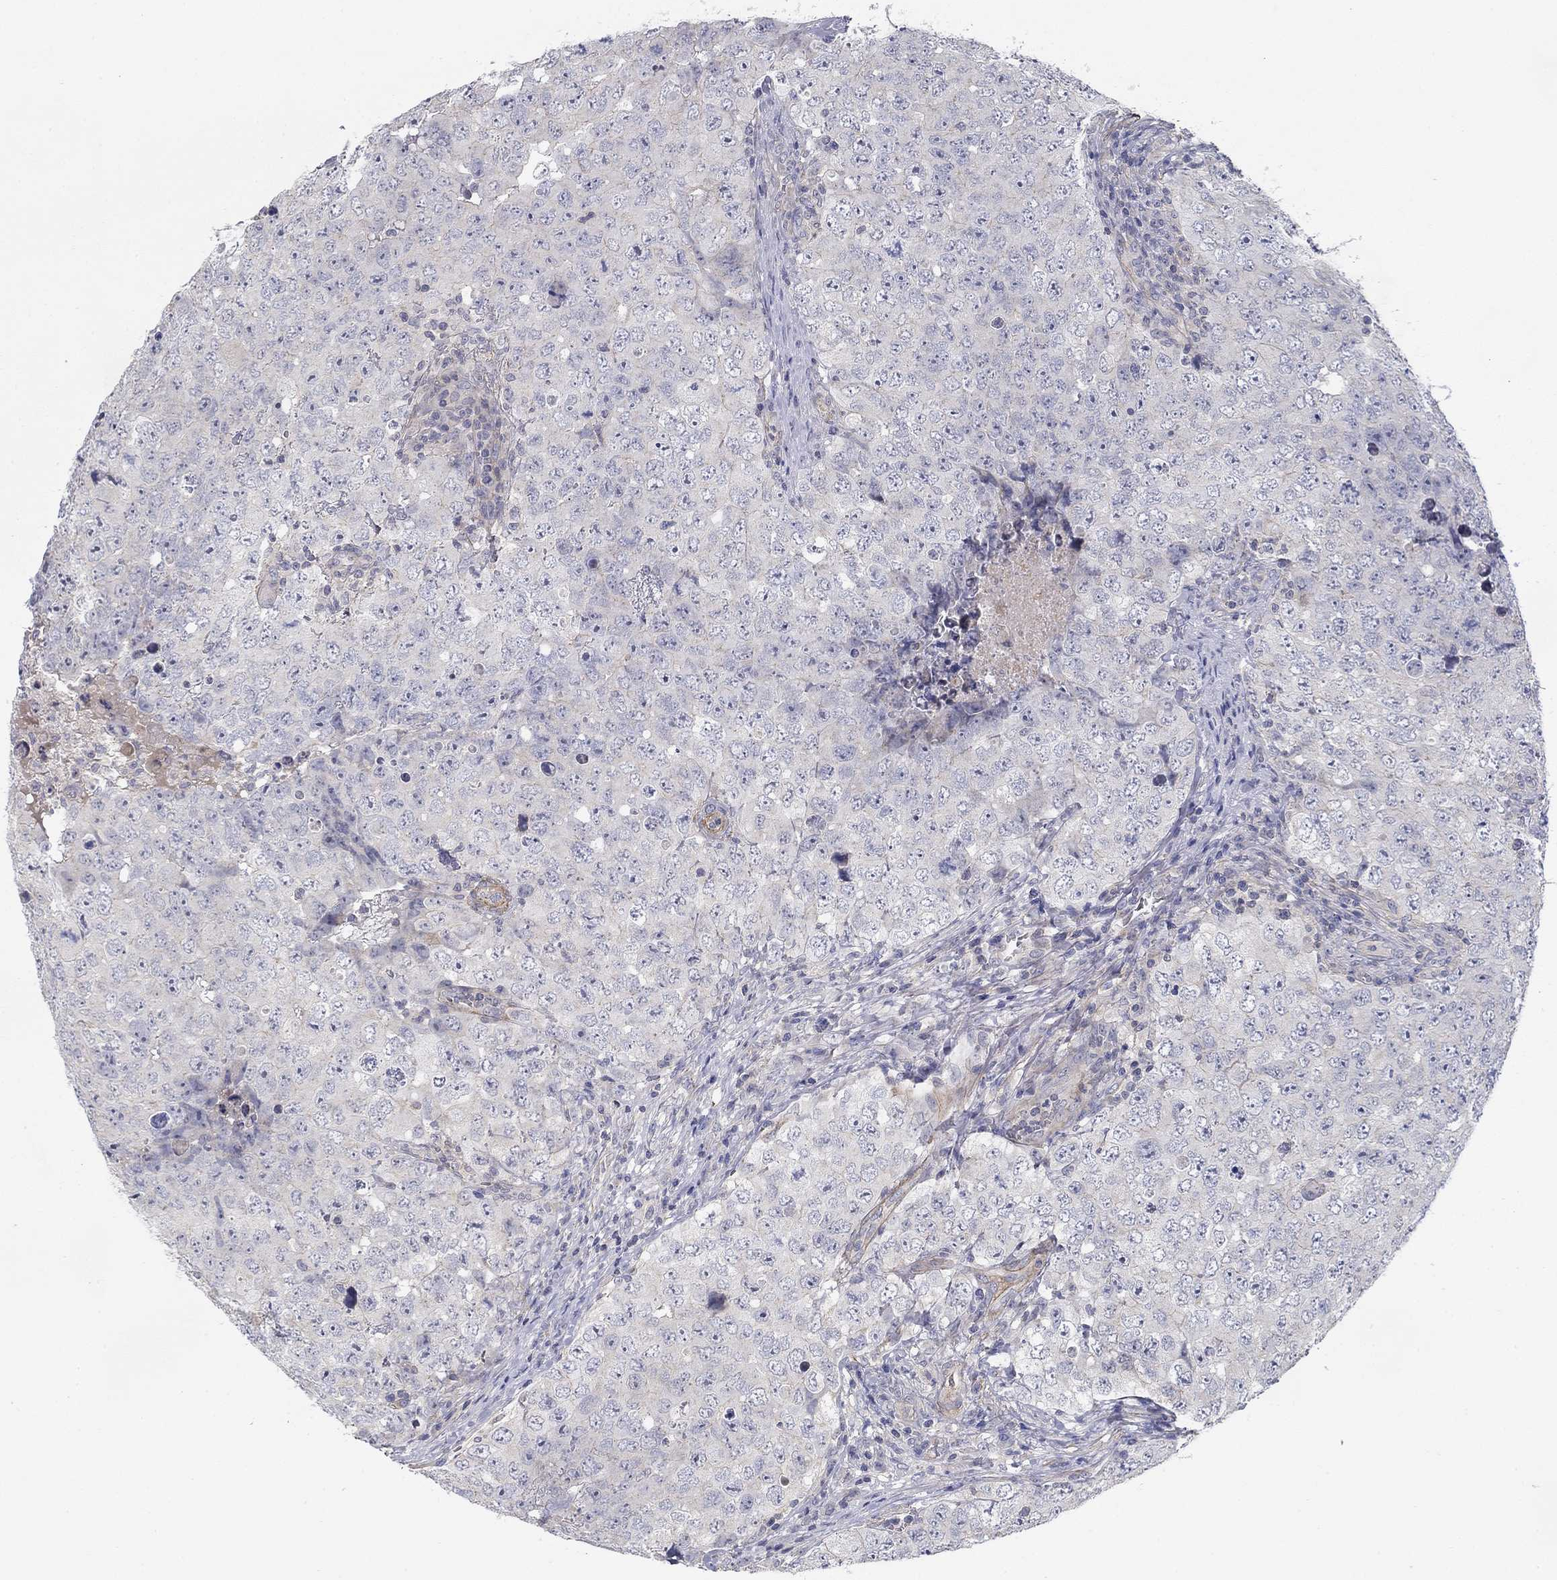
{"staining": {"intensity": "negative", "quantity": "none", "location": "none"}, "tissue": "testis cancer", "cell_type": "Tumor cells", "image_type": "cancer", "snomed": [{"axis": "morphology", "description": "Seminoma, NOS"}, {"axis": "topography", "description": "Testis"}], "caption": "This is a histopathology image of IHC staining of testis cancer (seminoma), which shows no staining in tumor cells.", "gene": "GRK7", "patient": {"sex": "male", "age": 34}}